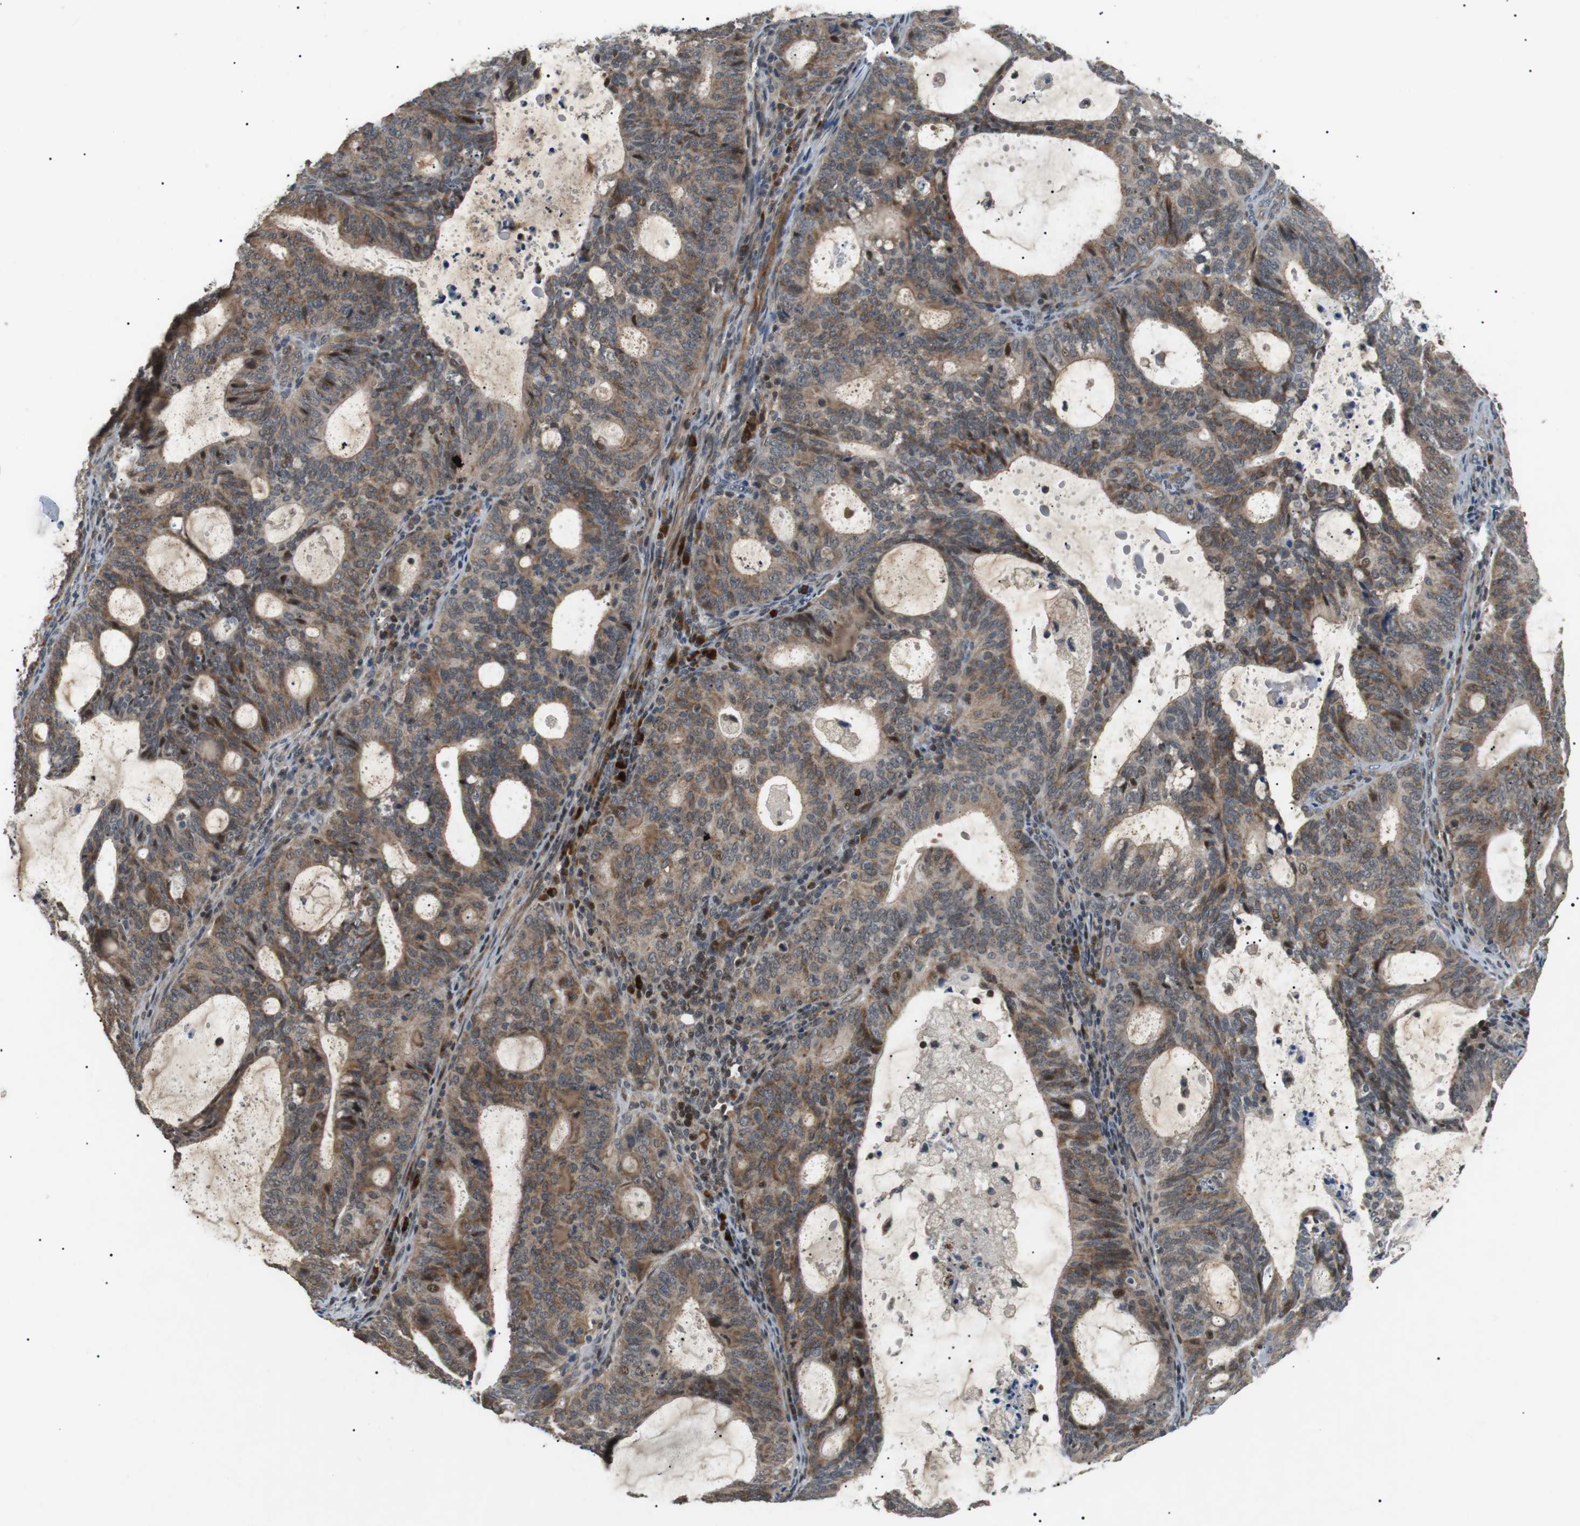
{"staining": {"intensity": "moderate", "quantity": ">75%", "location": "cytoplasmic/membranous"}, "tissue": "endometrial cancer", "cell_type": "Tumor cells", "image_type": "cancer", "snomed": [{"axis": "morphology", "description": "Adenocarcinoma, NOS"}, {"axis": "topography", "description": "Uterus"}], "caption": "Endometrial cancer (adenocarcinoma) stained with DAB immunohistochemistry exhibits medium levels of moderate cytoplasmic/membranous staining in approximately >75% of tumor cells. (Stains: DAB in brown, nuclei in blue, Microscopy: brightfield microscopy at high magnification).", "gene": "HSPA13", "patient": {"sex": "female", "age": 83}}